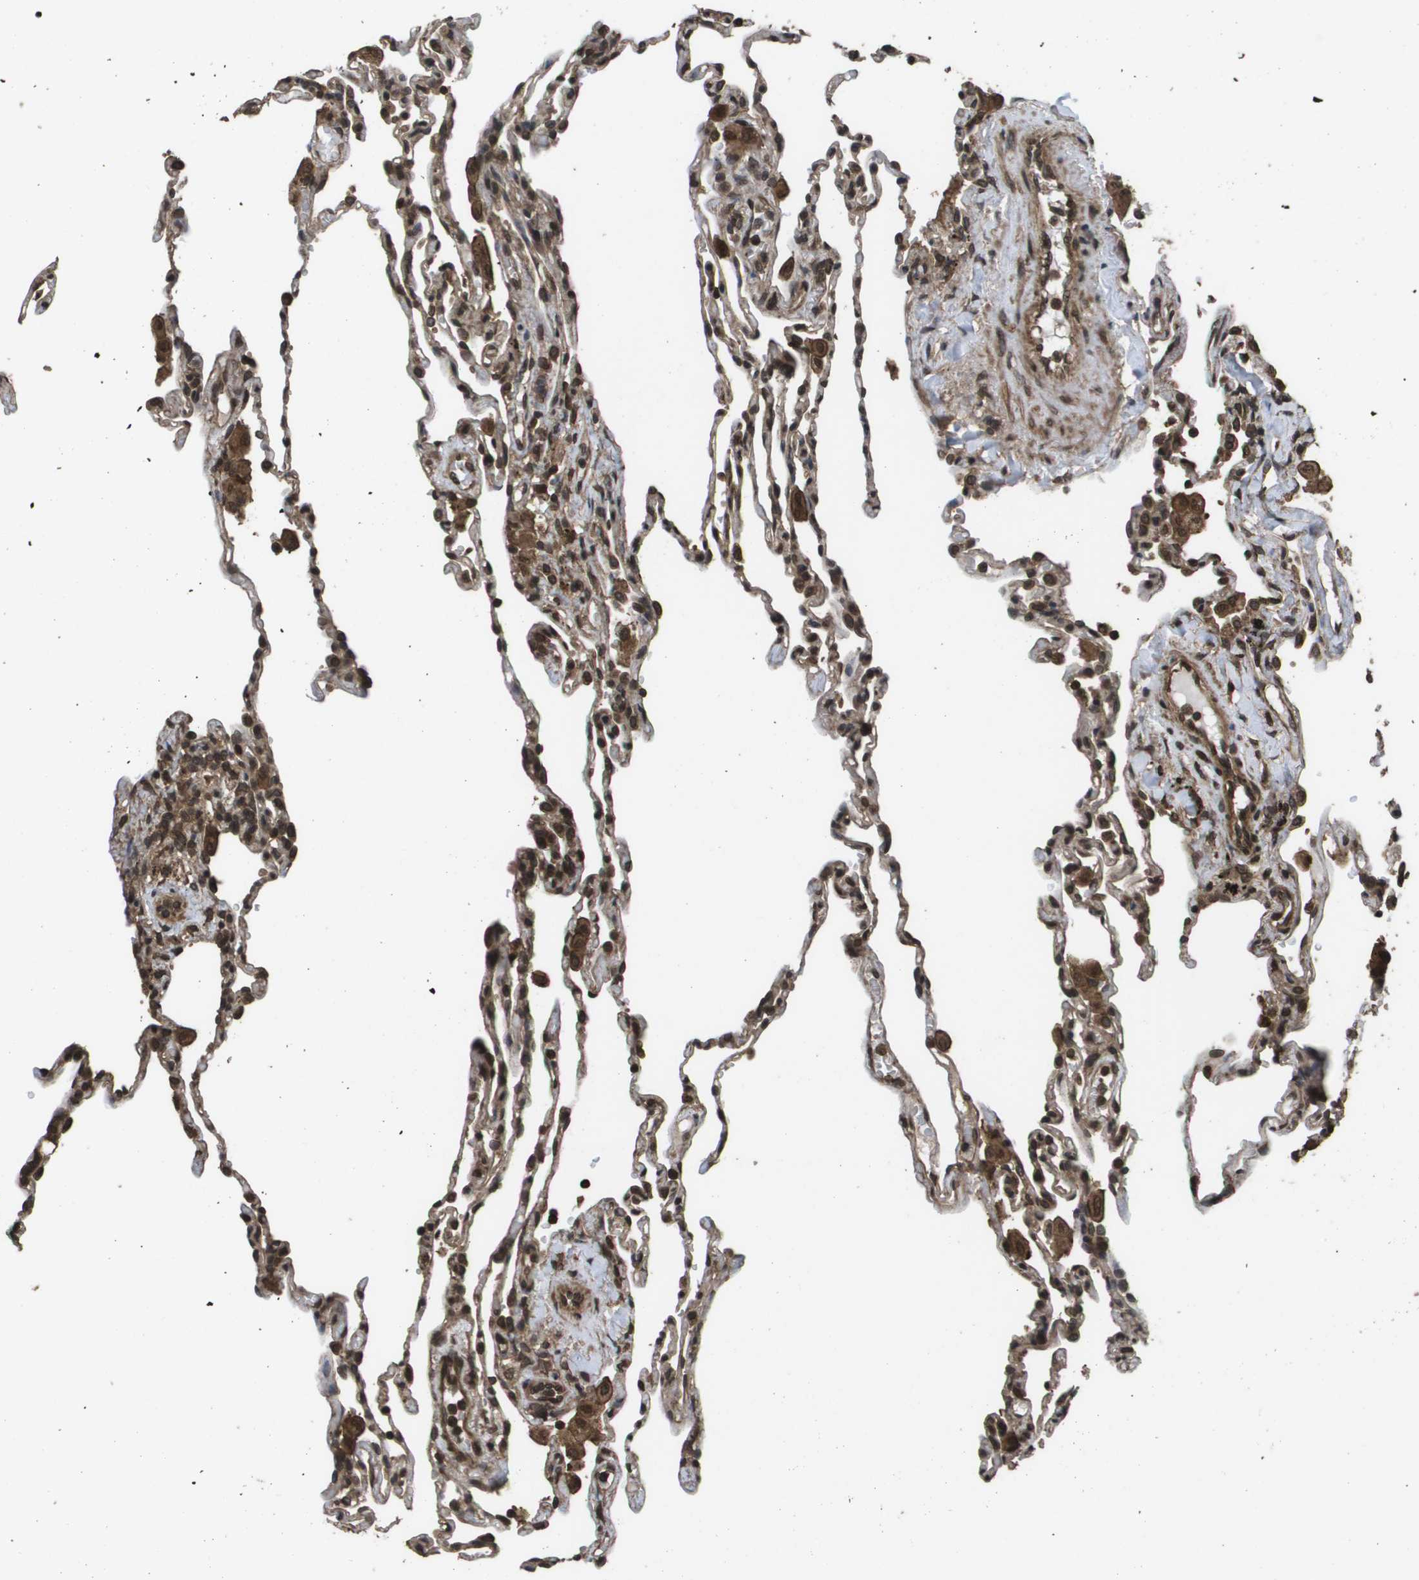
{"staining": {"intensity": "strong", "quantity": ">75%", "location": "cytoplasmic/membranous,nuclear"}, "tissue": "lung", "cell_type": "Alveolar cells", "image_type": "normal", "snomed": [{"axis": "morphology", "description": "Normal tissue, NOS"}, {"axis": "topography", "description": "Lung"}], "caption": "About >75% of alveolar cells in unremarkable lung display strong cytoplasmic/membranous,nuclear protein staining as visualized by brown immunohistochemical staining.", "gene": "AXIN2", "patient": {"sex": "male", "age": 59}}